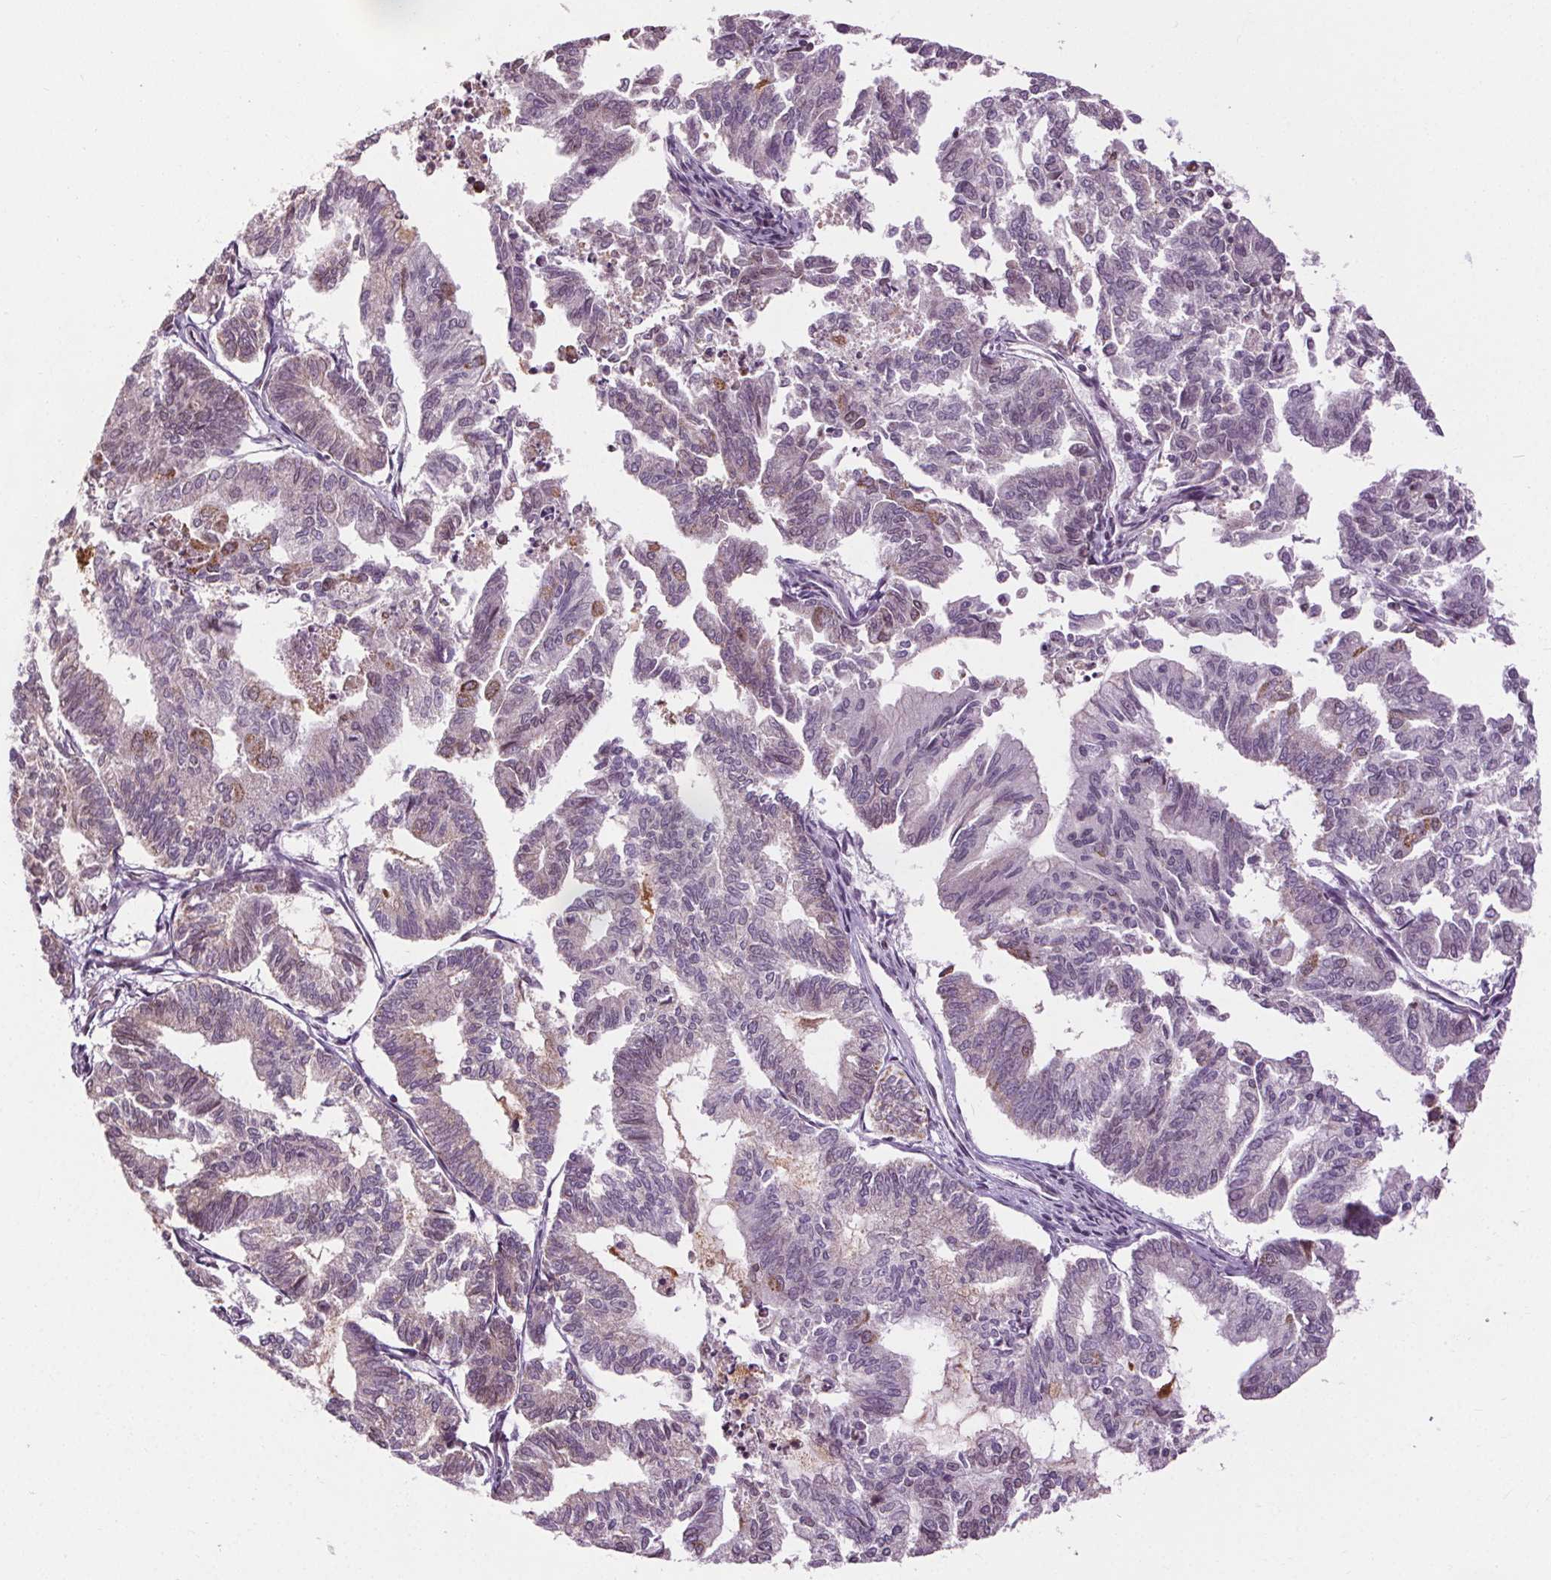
{"staining": {"intensity": "negative", "quantity": "none", "location": "none"}, "tissue": "endometrial cancer", "cell_type": "Tumor cells", "image_type": "cancer", "snomed": [{"axis": "morphology", "description": "Adenocarcinoma, NOS"}, {"axis": "topography", "description": "Endometrium"}], "caption": "The immunohistochemistry micrograph has no significant positivity in tumor cells of endometrial adenocarcinoma tissue.", "gene": "LFNG", "patient": {"sex": "female", "age": 79}}